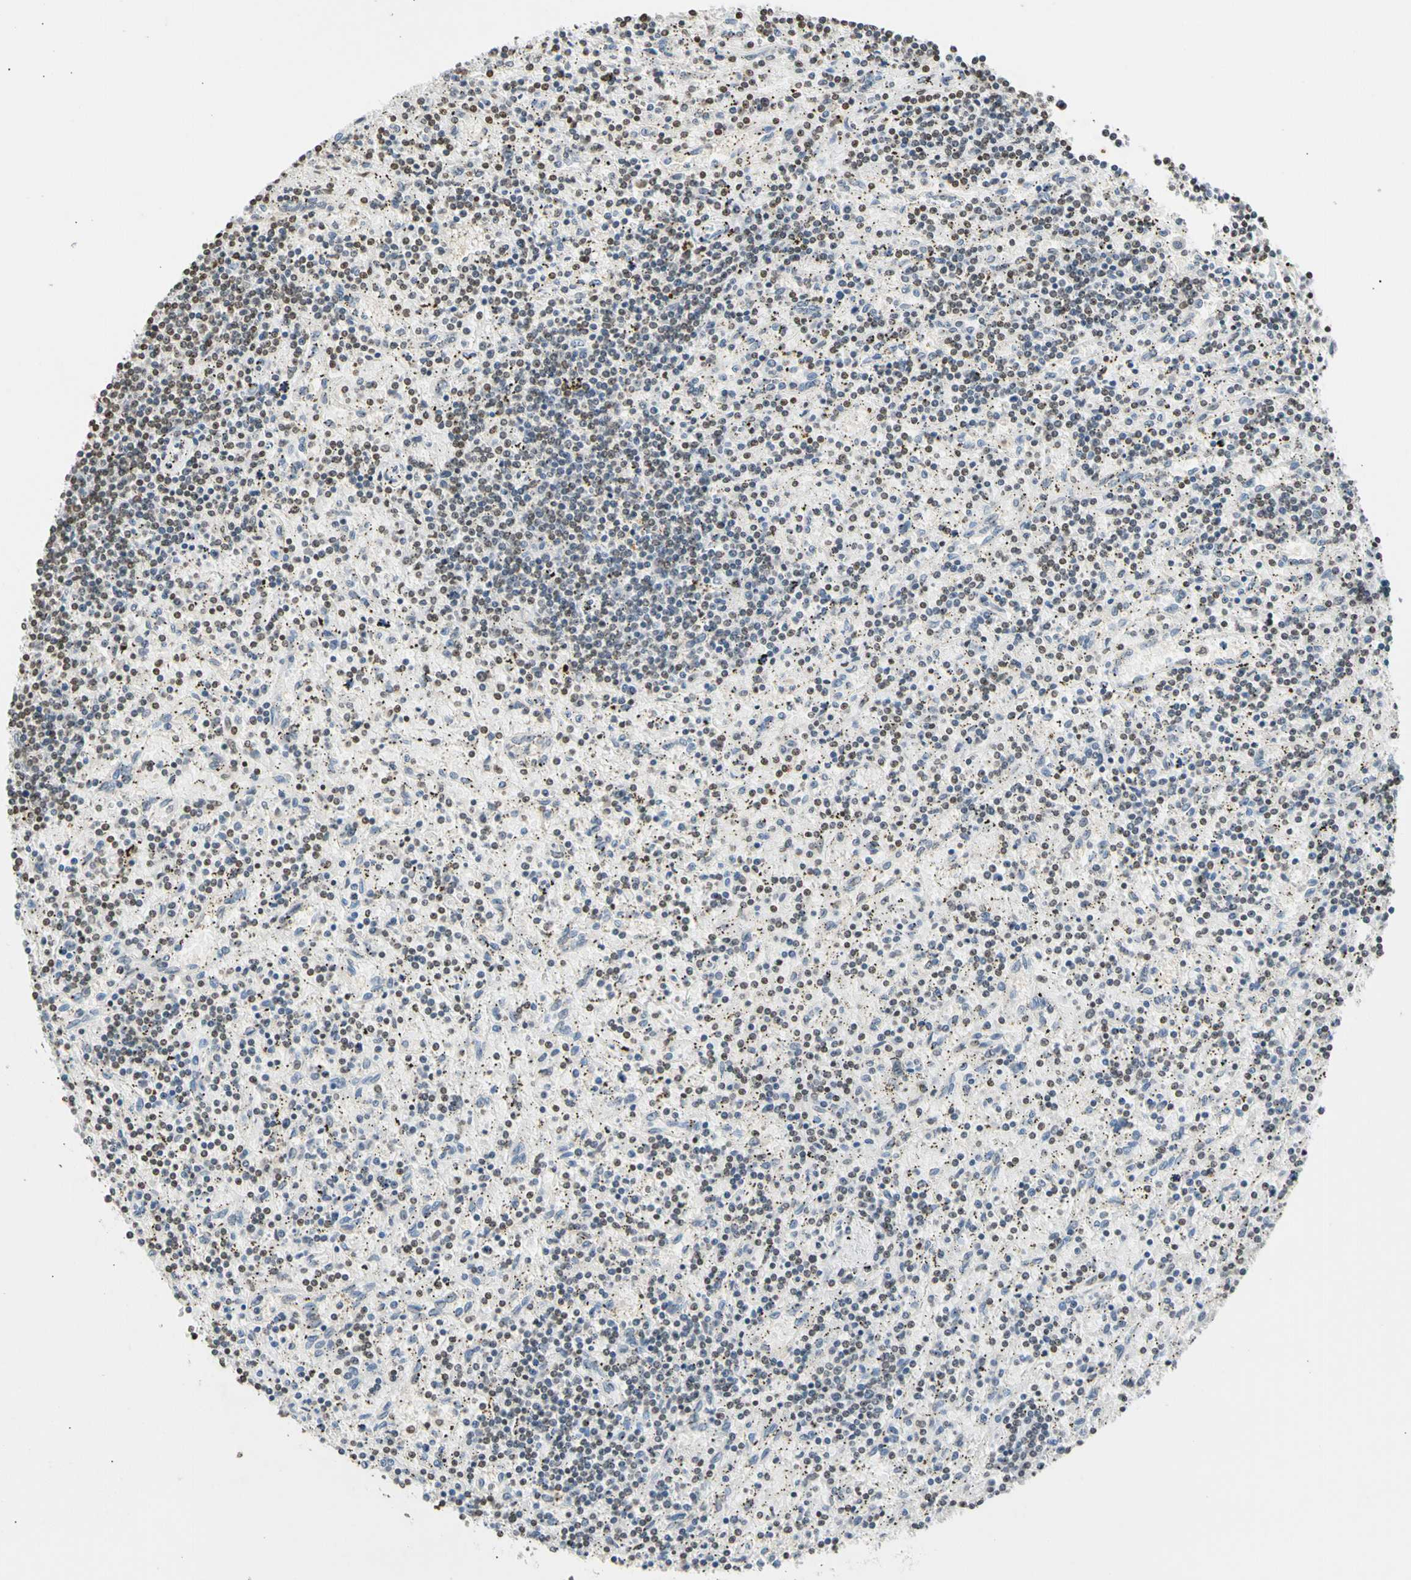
{"staining": {"intensity": "negative", "quantity": "none", "location": "none"}, "tissue": "lymphoma", "cell_type": "Tumor cells", "image_type": "cancer", "snomed": [{"axis": "morphology", "description": "Malignant lymphoma, non-Hodgkin's type, Low grade"}, {"axis": "topography", "description": "Spleen"}], "caption": "Tumor cells show no significant protein expression in lymphoma.", "gene": "GPX4", "patient": {"sex": "male", "age": 76}}